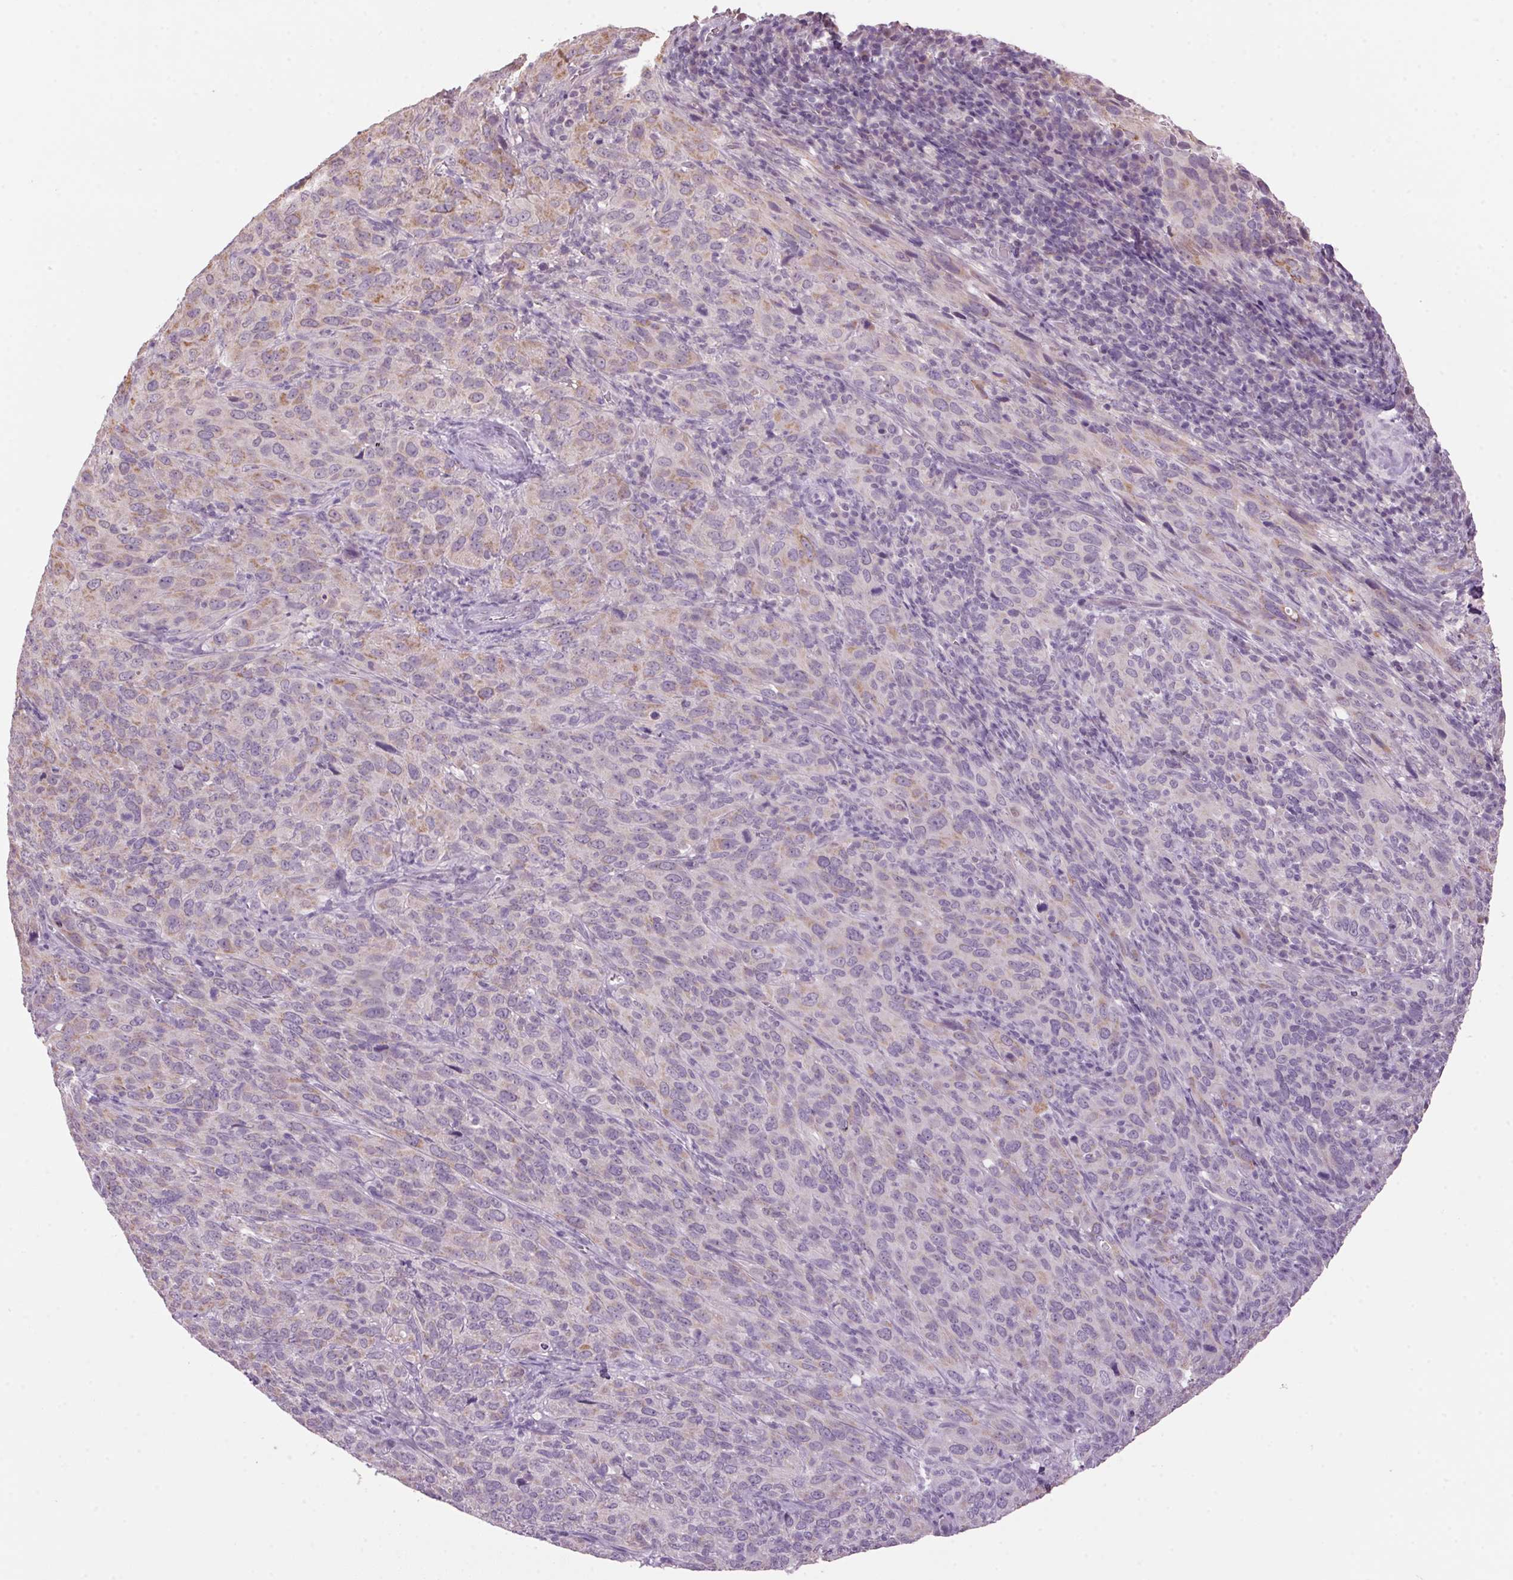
{"staining": {"intensity": "weak", "quantity": "<25%", "location": "cytoplasmic/membranous"}, "tissue": "cervical cancer", "cell_type": "Tumor cells", "image_type": "cancer", "snomed": [{"axis": "morphology", "description": "Normal tissue, NOS"}, {"axis": "morphology", "description": "Squamous cell carcinoma, NOS"}, {"axis": "topography", "description": "Cervix"}], "caption": "DAB (3,3'-diaminobenzidine) immunohistochemical staining of human cervical squamous cell carcinoma exhibits no significant expression in tumor cells.", "gene": "VWA3B", "patient": {"sex": "female", "age": 51}}